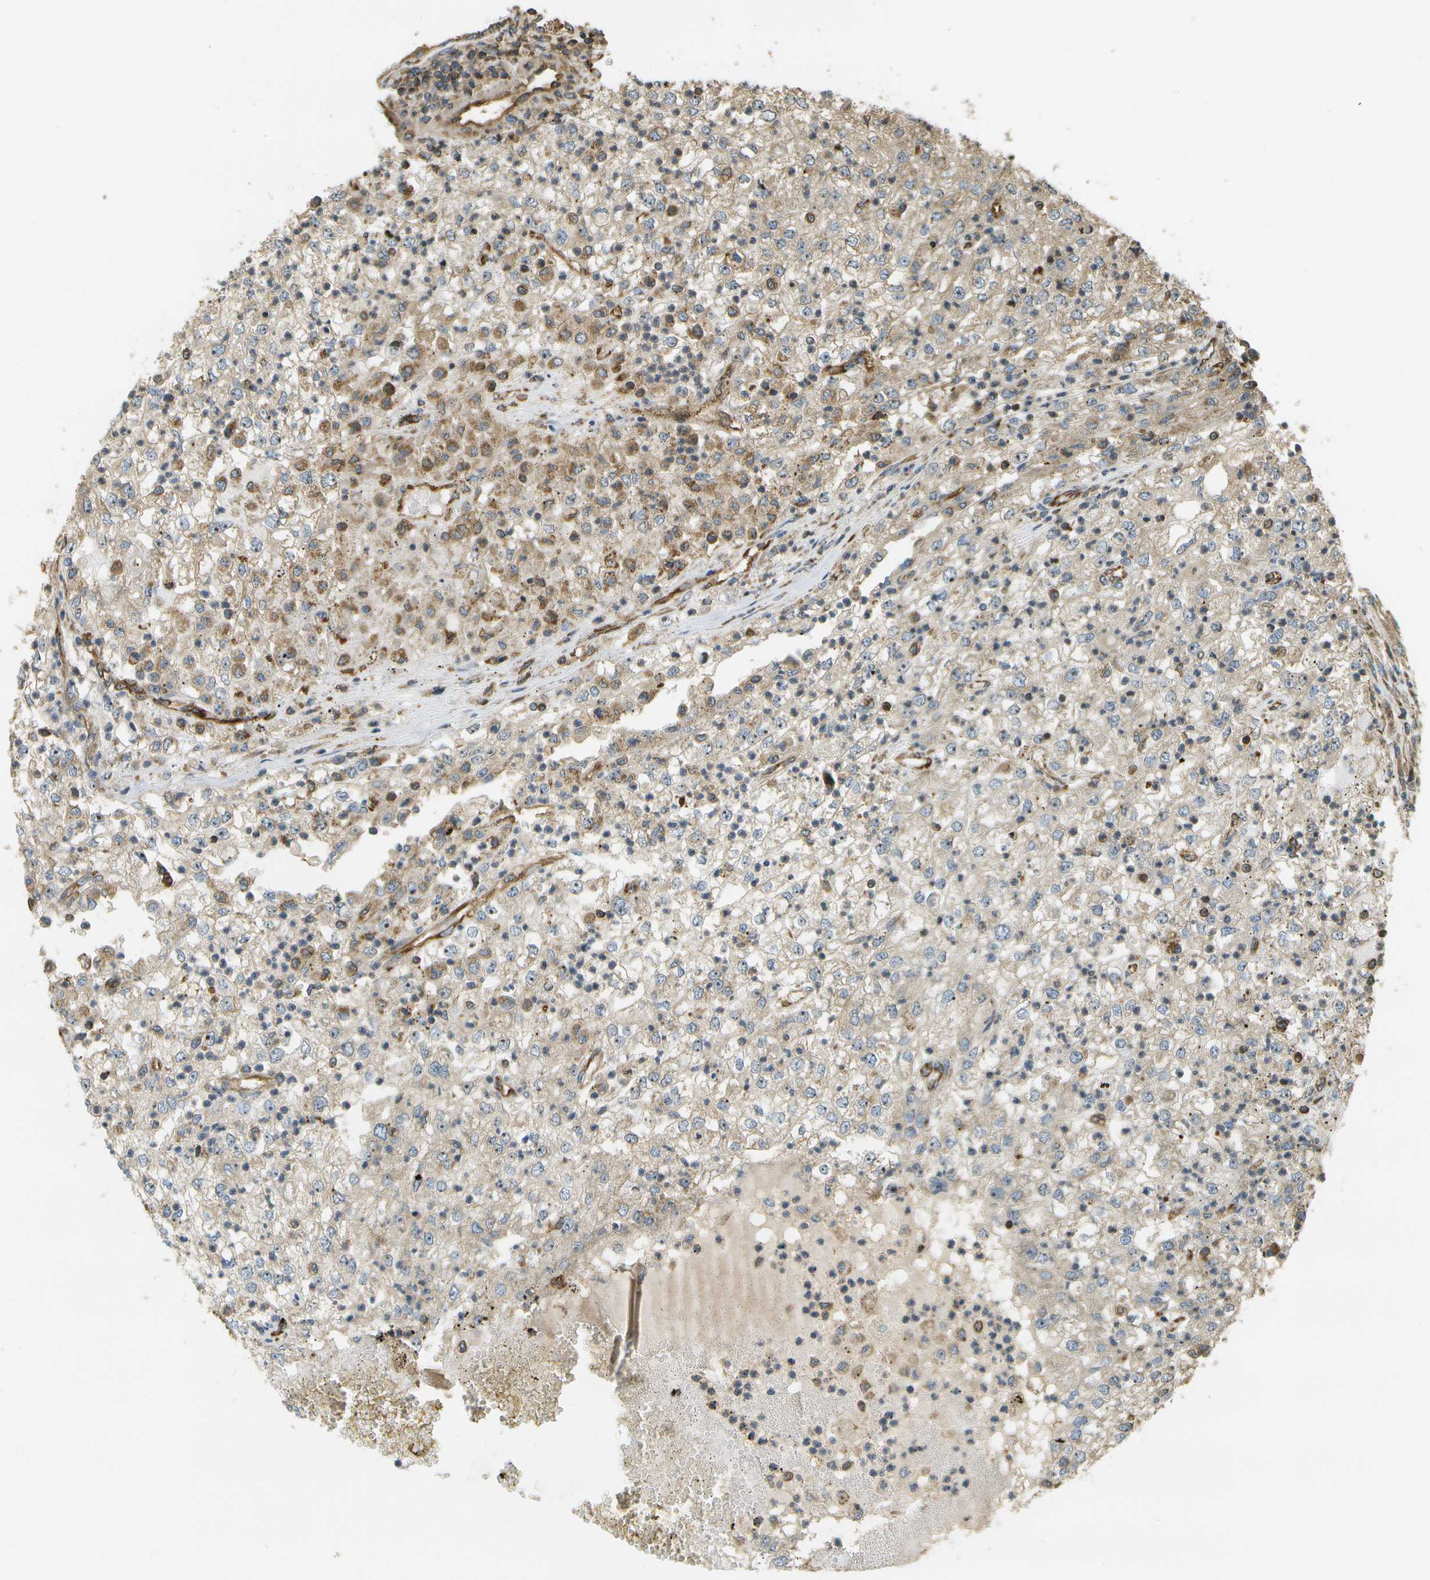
{"staining": {"intensity": "moderate", "quantity": ">75%", "location": "cytoplasmic/membranous,nuclear"}, "tissue": "renal cancer", "cell_type": "Tumor cells", "image_type": "cancer", "snomed": [{"axis": "morphology", "description": "Adenocarcinoma, NOS"}, {"axis": "topography", "description": "Kidney"}], "caption": "Immunohistochemistry (IHC) micrograph of neoplastic tissue: renal cancer stained using immunohistochemistry (IHC) demonstrates medium levels of moderate protein expression localized specifically in the cytoplasmic/membranous and nuclear of tumor cells, appearing as a cytoplasmic/membranous and nuclear brown color.", "gene": "LRP12", "patient": {"sex": "female", "age": 54}}